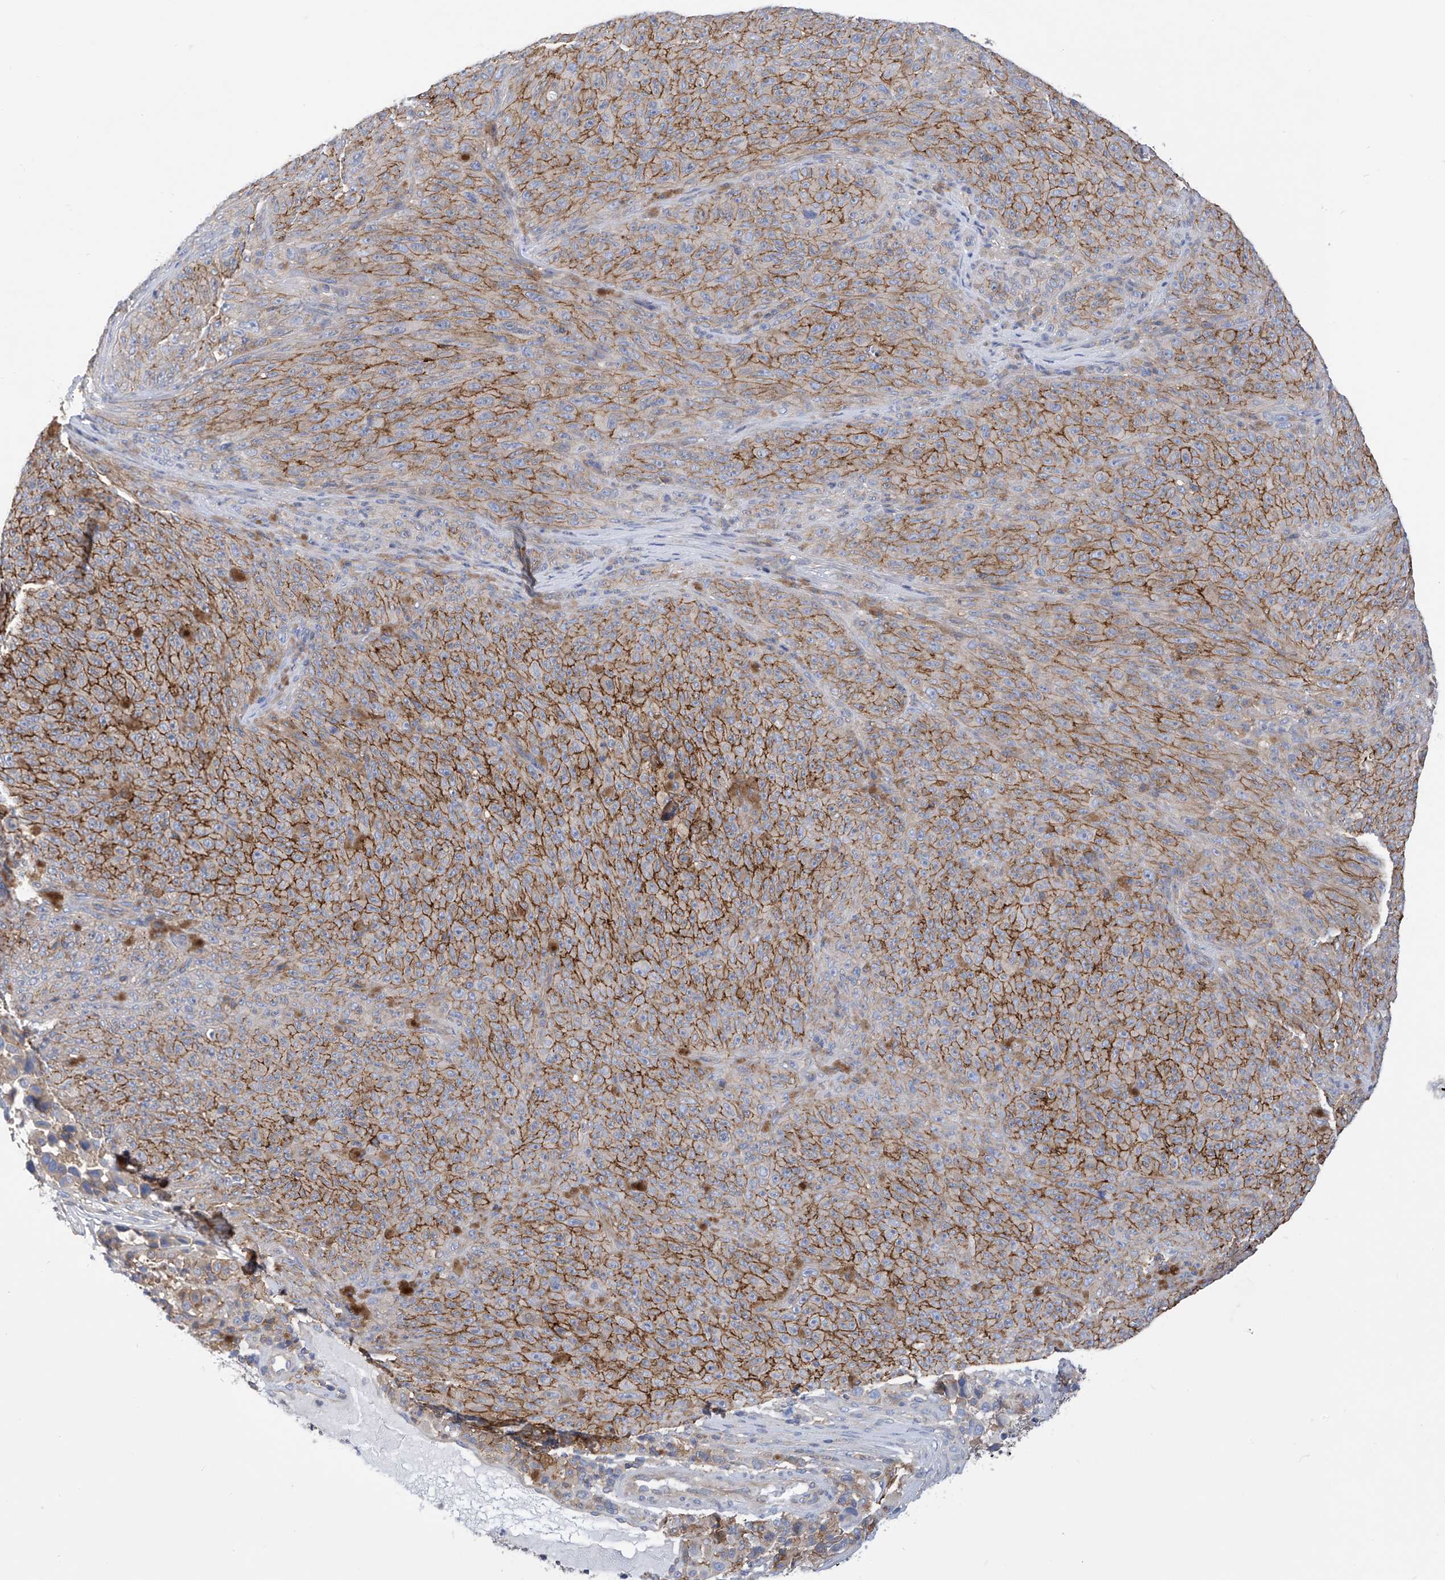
{"staining": {"intensity": "strong", "quantity": "25%-75%", "location": "cytoplasmic/membranous"}, "tissue": "melanoma", "cell_type": "Tumor cells", "image_type": "cancer", "snomed": [{"axis": "morphology", "description": "Malignant melanoma, NOS"}, {"axis": "topography", "description": "Skin"}], "caption": "Immunohistochemical staining of human melanoma reveals high levels of strong cytoplasmic/membranous expression in about 25%-75% of tumor cells.", "gene": "P2RX7", "patient": {"sex": "female", "age": 82}}